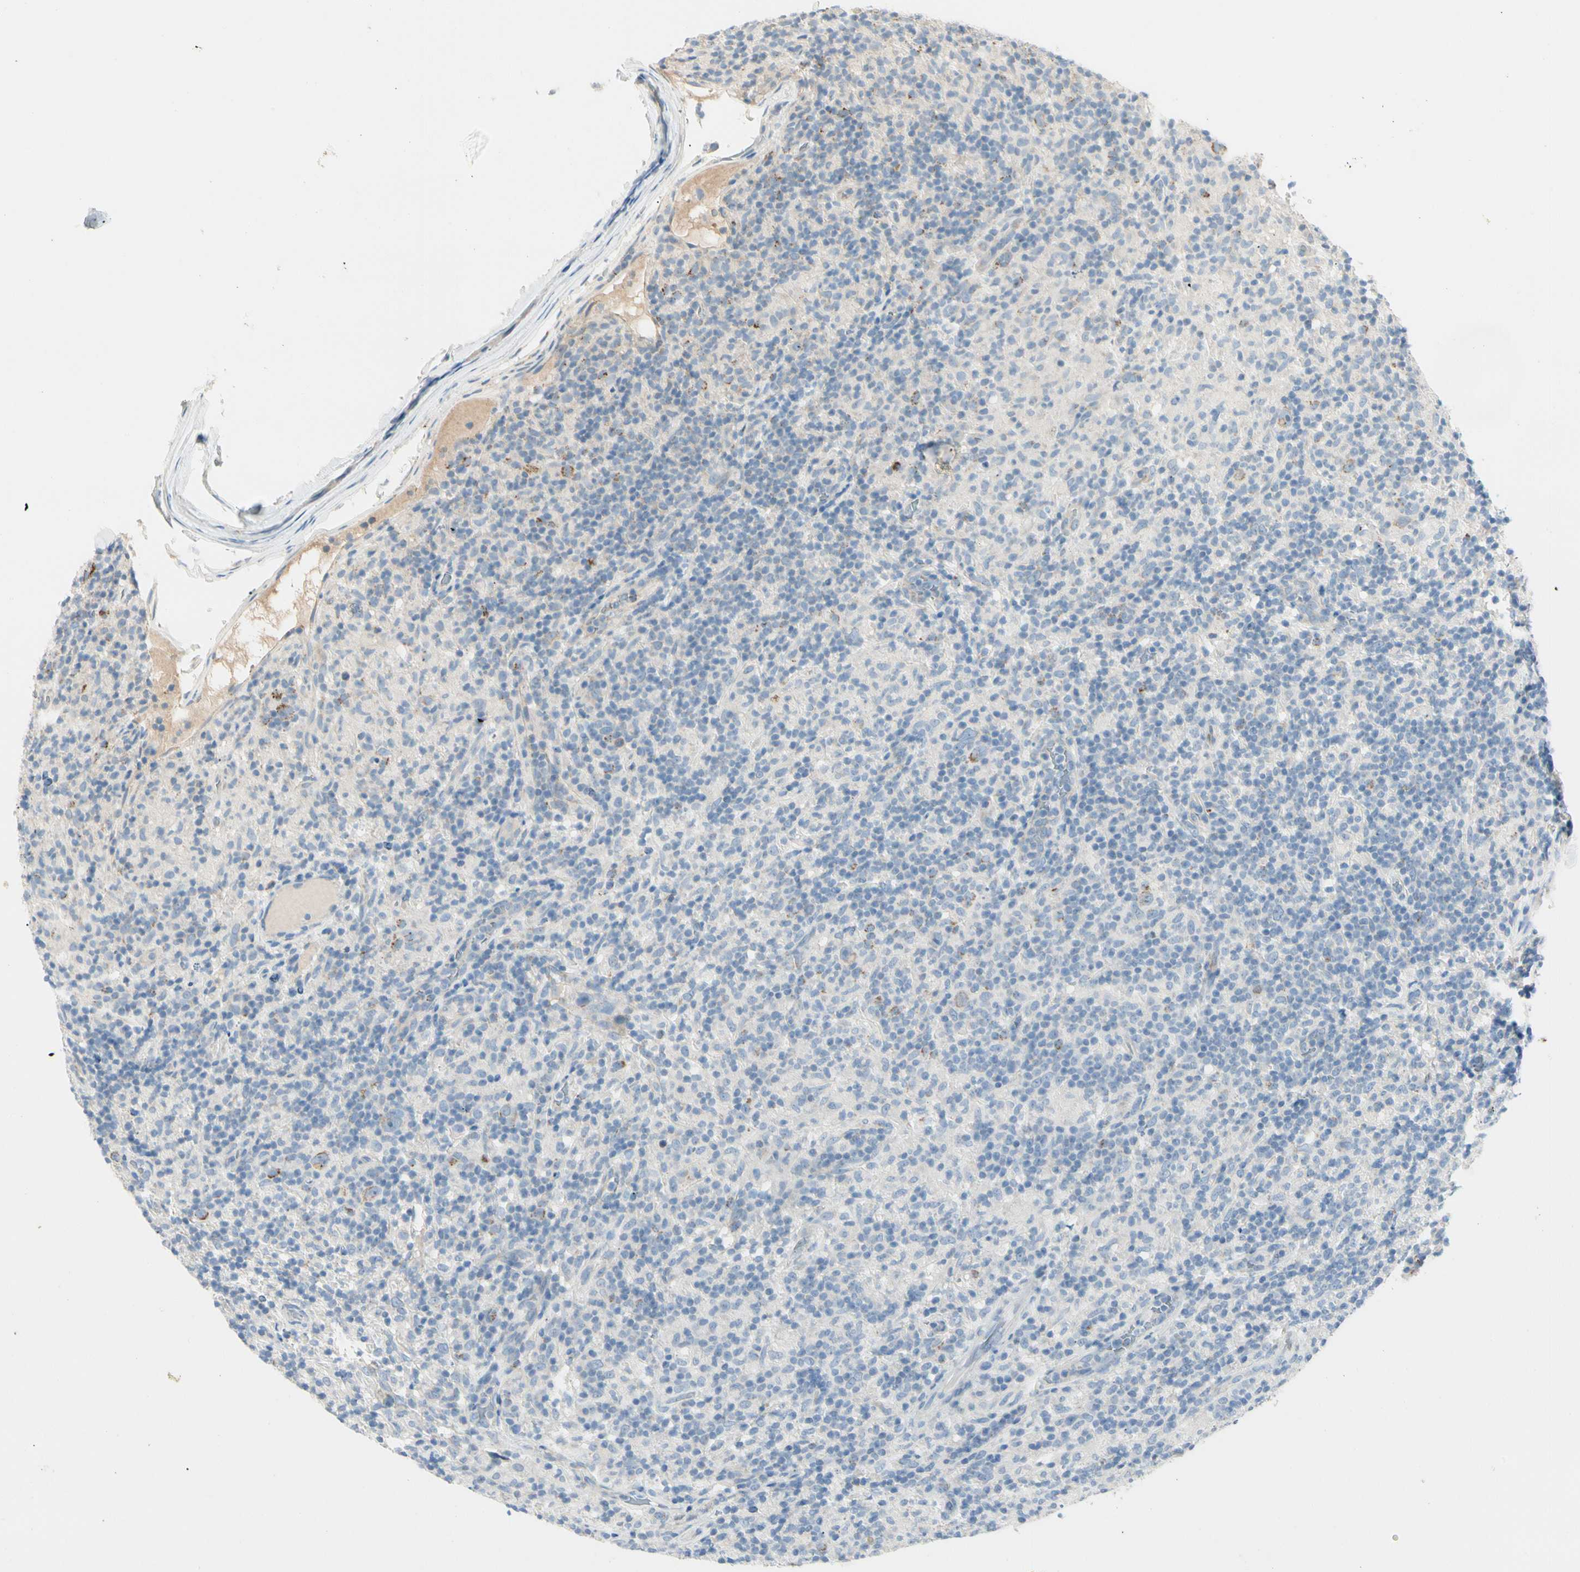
{"staining": {"intensity": "weak", "quantity": "25%-75%", "location": "cytoplasmic/membranous"}, "tissue": "lymphoma", "cell_type": "Tumor cells", "image_type": "cancer", "snomed": [{"axis": "morphology", "description": "Hodgkin's disease, NOS"}, {"axis": "topography", "description": "Lymph node"}], "caption": "Protein staining of Hodgkin's disease tissue exhibits weak cytoplasmic/membranous expression in about 25%-75% of tumor cells.", "gene": "ALDH18A1", "patient": {"sex": "male", "age": 70}}